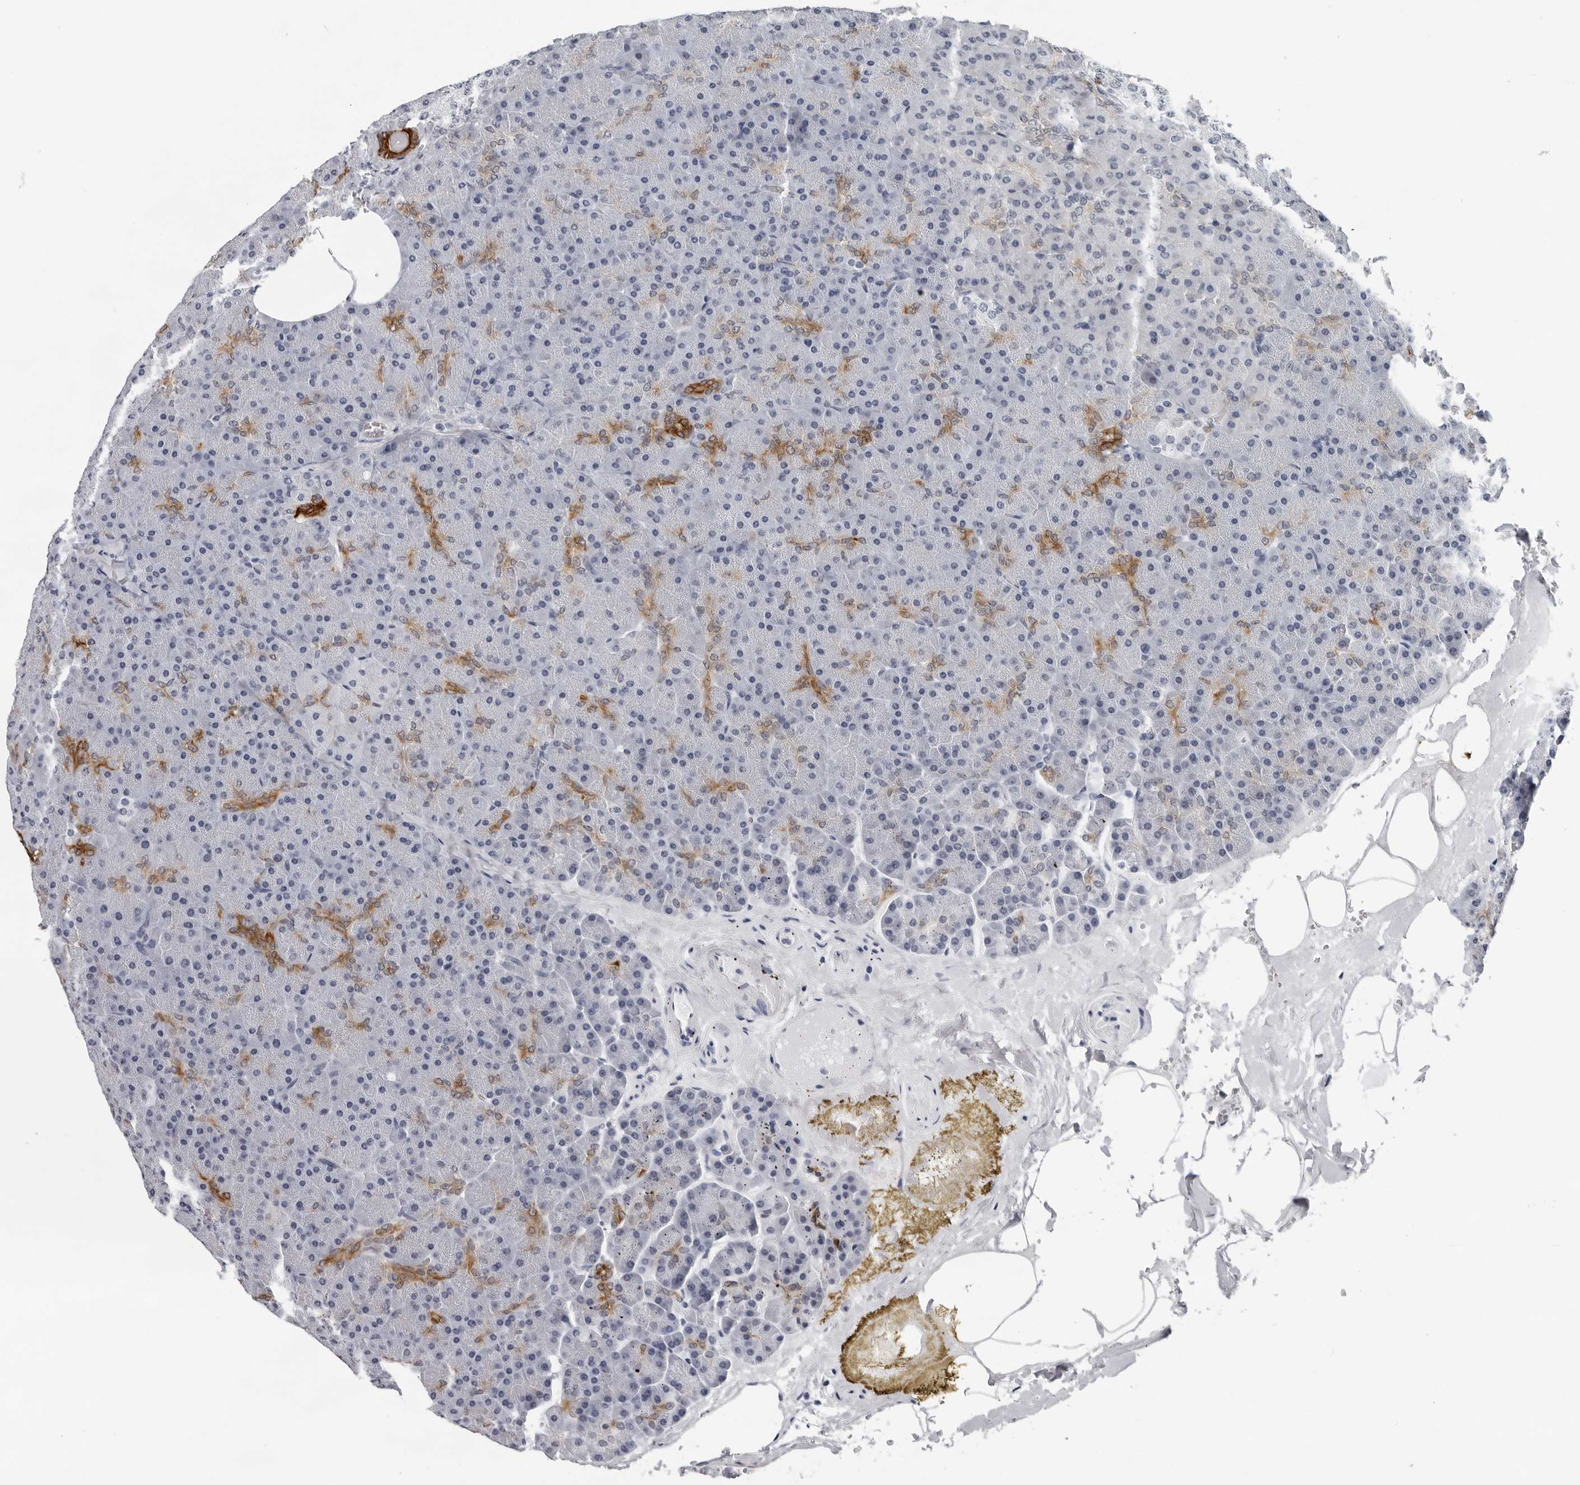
{"staining": {"intensity": "strong", "quantity": "<25%", "location": "cytoplasmic/membranous"}, "tissue": "pancreas", "cell_type": "Exocrine glandular cells", "image_type": "normal", "snomed": [{"axis": "morphology", "description": "Normal tissue, NOS"}, {"axis": "topography", "description": "Pancreas"}], "caption": "Immunohistochemistry image of unremarkable human pancreas stained for a protein (brown), which demonstrates medium levels of strong cytoplasmic/membranous staining in about <25% of exocrine glandular cells.", "gene": "CCDC28B", "patient": {"sex": "female", "age": 35}}